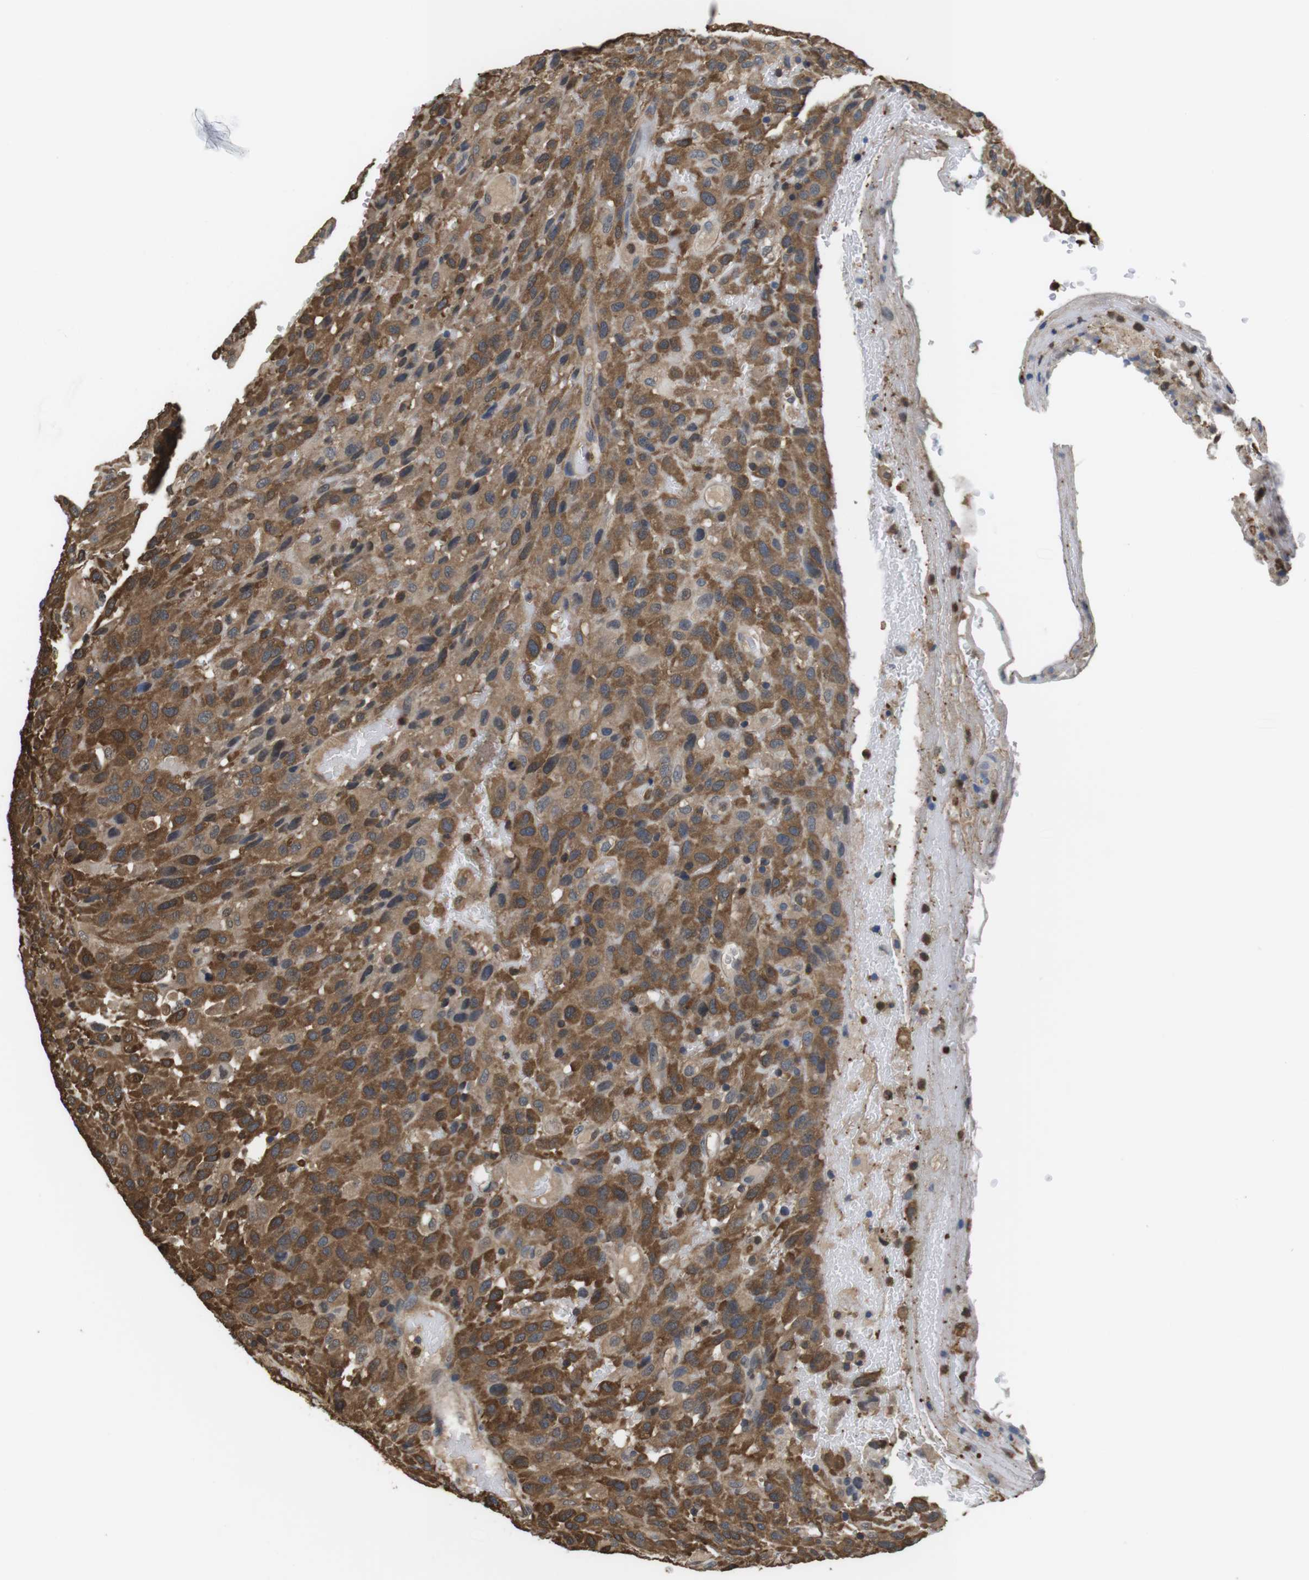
{"staining": {"intensity": "moderate", "quantity": ">75%", "location": "cytoplasmic/membranous"}, "tissue": "urothelial cancer", "cell_type": "Tumor cells", "image_type": "cancer", "snomed": [{"axis": "morphology", "description": "Urothelial carcinoma, High grade"}, {"axis": "topography", "description": "Urinary bladder"}], "caption": "High-power microscopy captured an immunohistochemistry (IHC) image of urothelial cancer, revealing moderate cytoplasmic/membranous staining in about >75% of tumor cells.", "gene": "LDHA", "patient": {"sex": "male", "age": 66}}